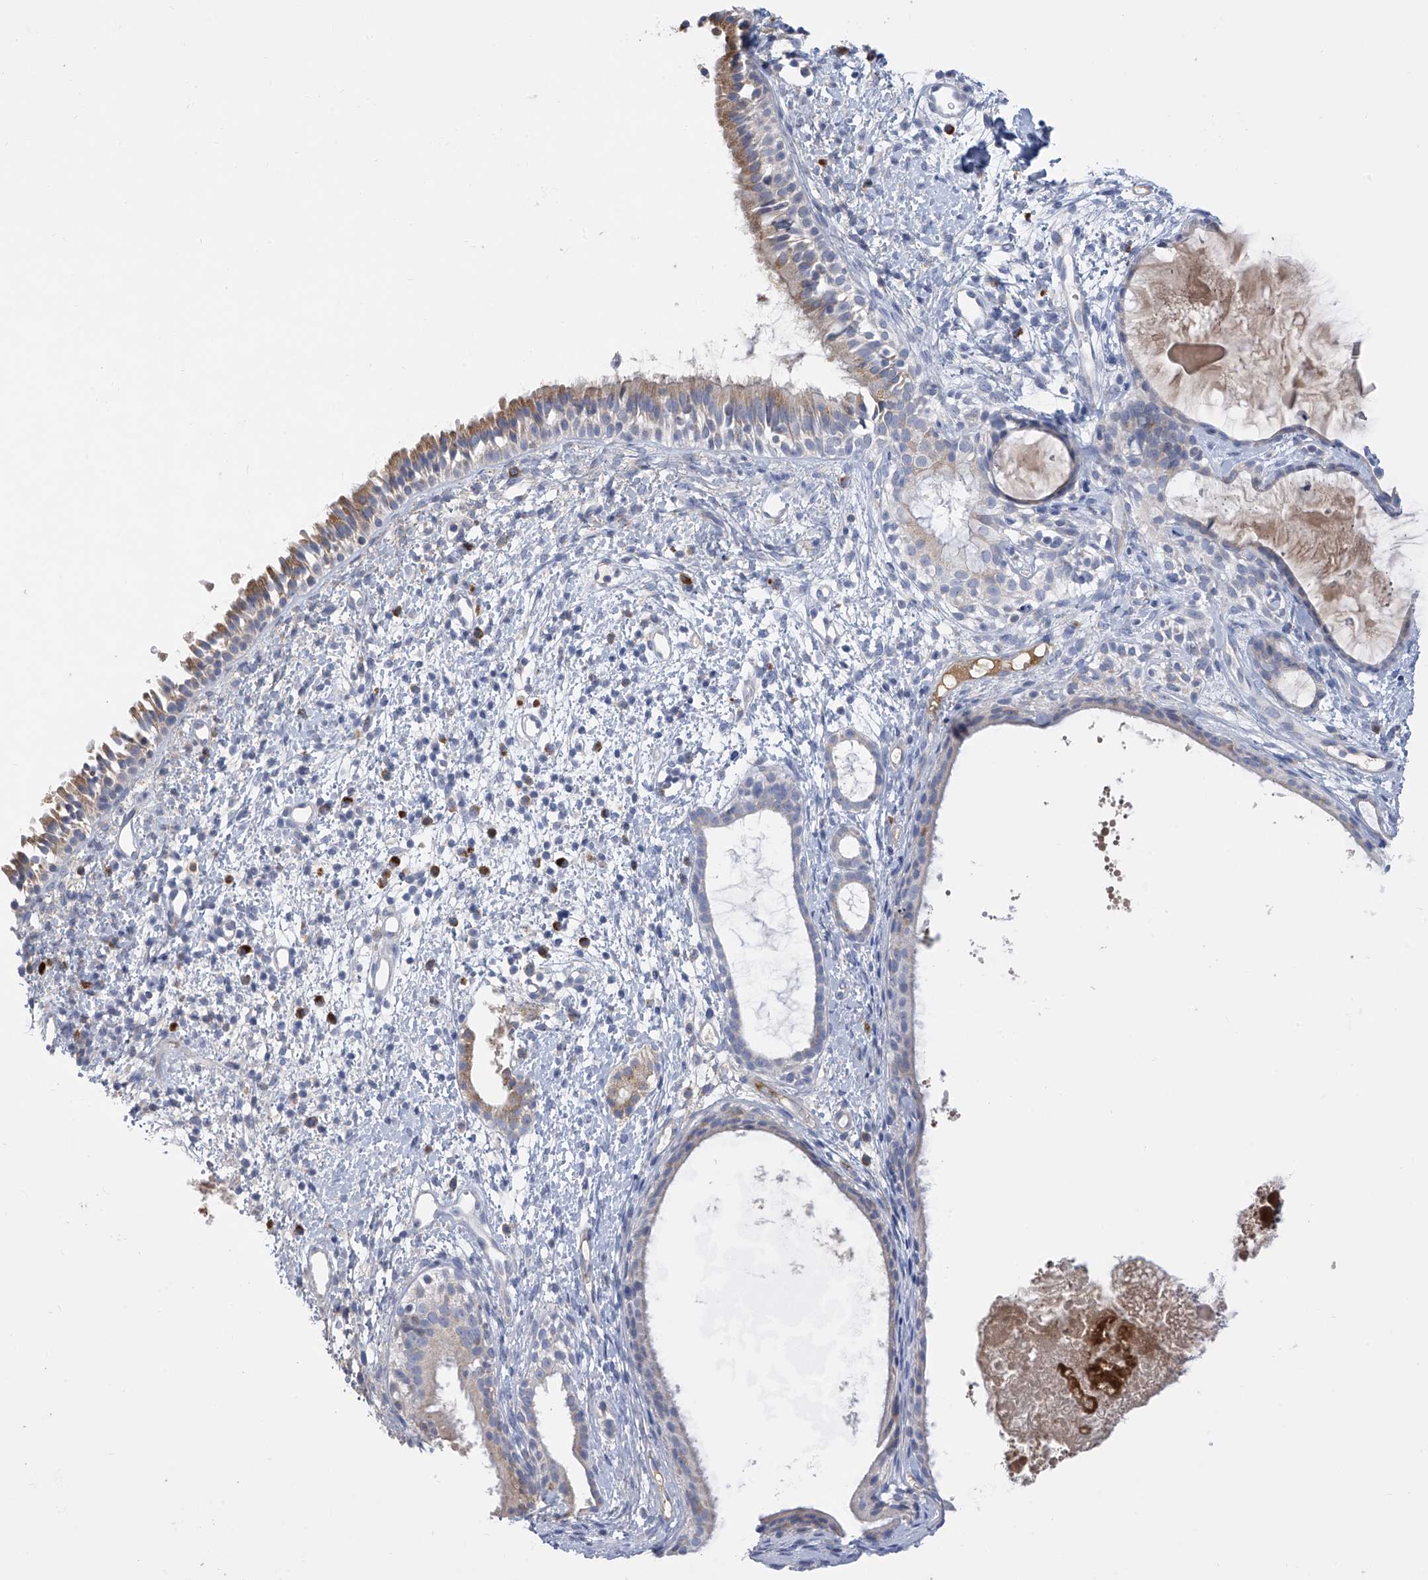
{"staining": {"intensity": "moderate", "quantity": "25%-75%", "location": "cytoplasmic/membranous"}, "tissue": "nasopharynx", "cell_type": "Respiratory epithelial cells", "image_type": "normal", "snomed": [{"axis": "morphology", "description": "Normal tissue, NOS"}, {"axis": "topography", "description": "Nasopharynx"}], "caption": "Immunohistochemical staining of normal nasopharynx displays 25%-75% levels of moderate cytoplasmic/membranous protein staining in approximately 25%-75% of respiratory epithelial cells. The staining was performed using DAB to visualize the protein expression in brown, while the nuclei were stained in blue with hematoxylin (Magnification: 20x).", "gene": "SLCO4A1", "patient": {"sex": "male", "age": 22}}